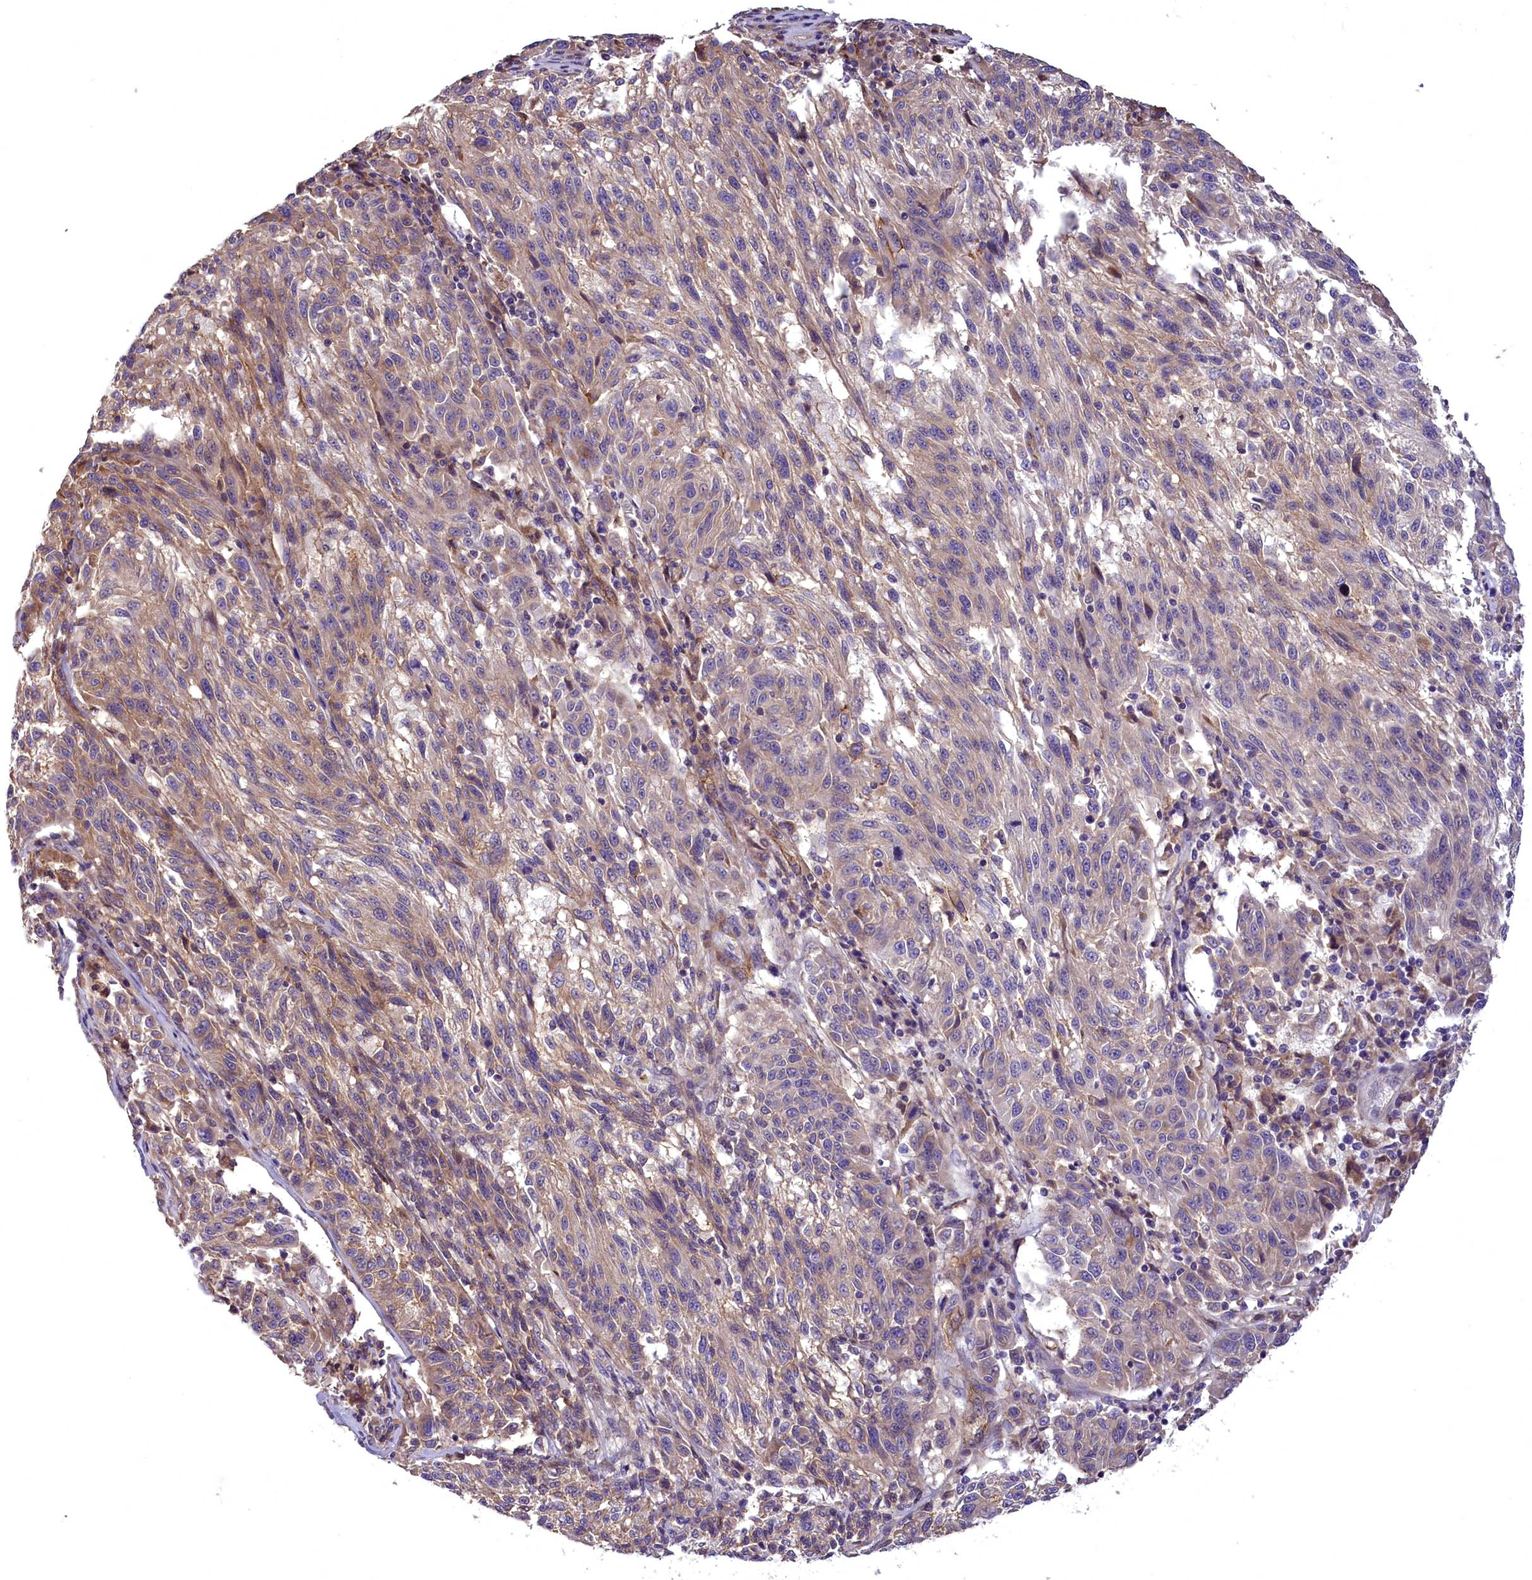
{"staining": {"intensity": "weak", "quantity": ">75%", "location": "cytoplasmic/membranous"}, "tissue": "melanoma", "cell_type": "Tumor cells", "image_type": "cancer", "snomed": [{"axis": "morphology", "description": "Malignant melanoma, NOS"}, {"axis": "topography", "description": "Skin"}], "caption": "An immunohistochemistry micrograph of tumor tissue is shown. Protein staining in brown highlights weak cytoplasmic/membranous positivity in malignant melanoma within tumor cells.", "gene": "DNAJB9", "patient": {"sex": "male", "age": 53}}